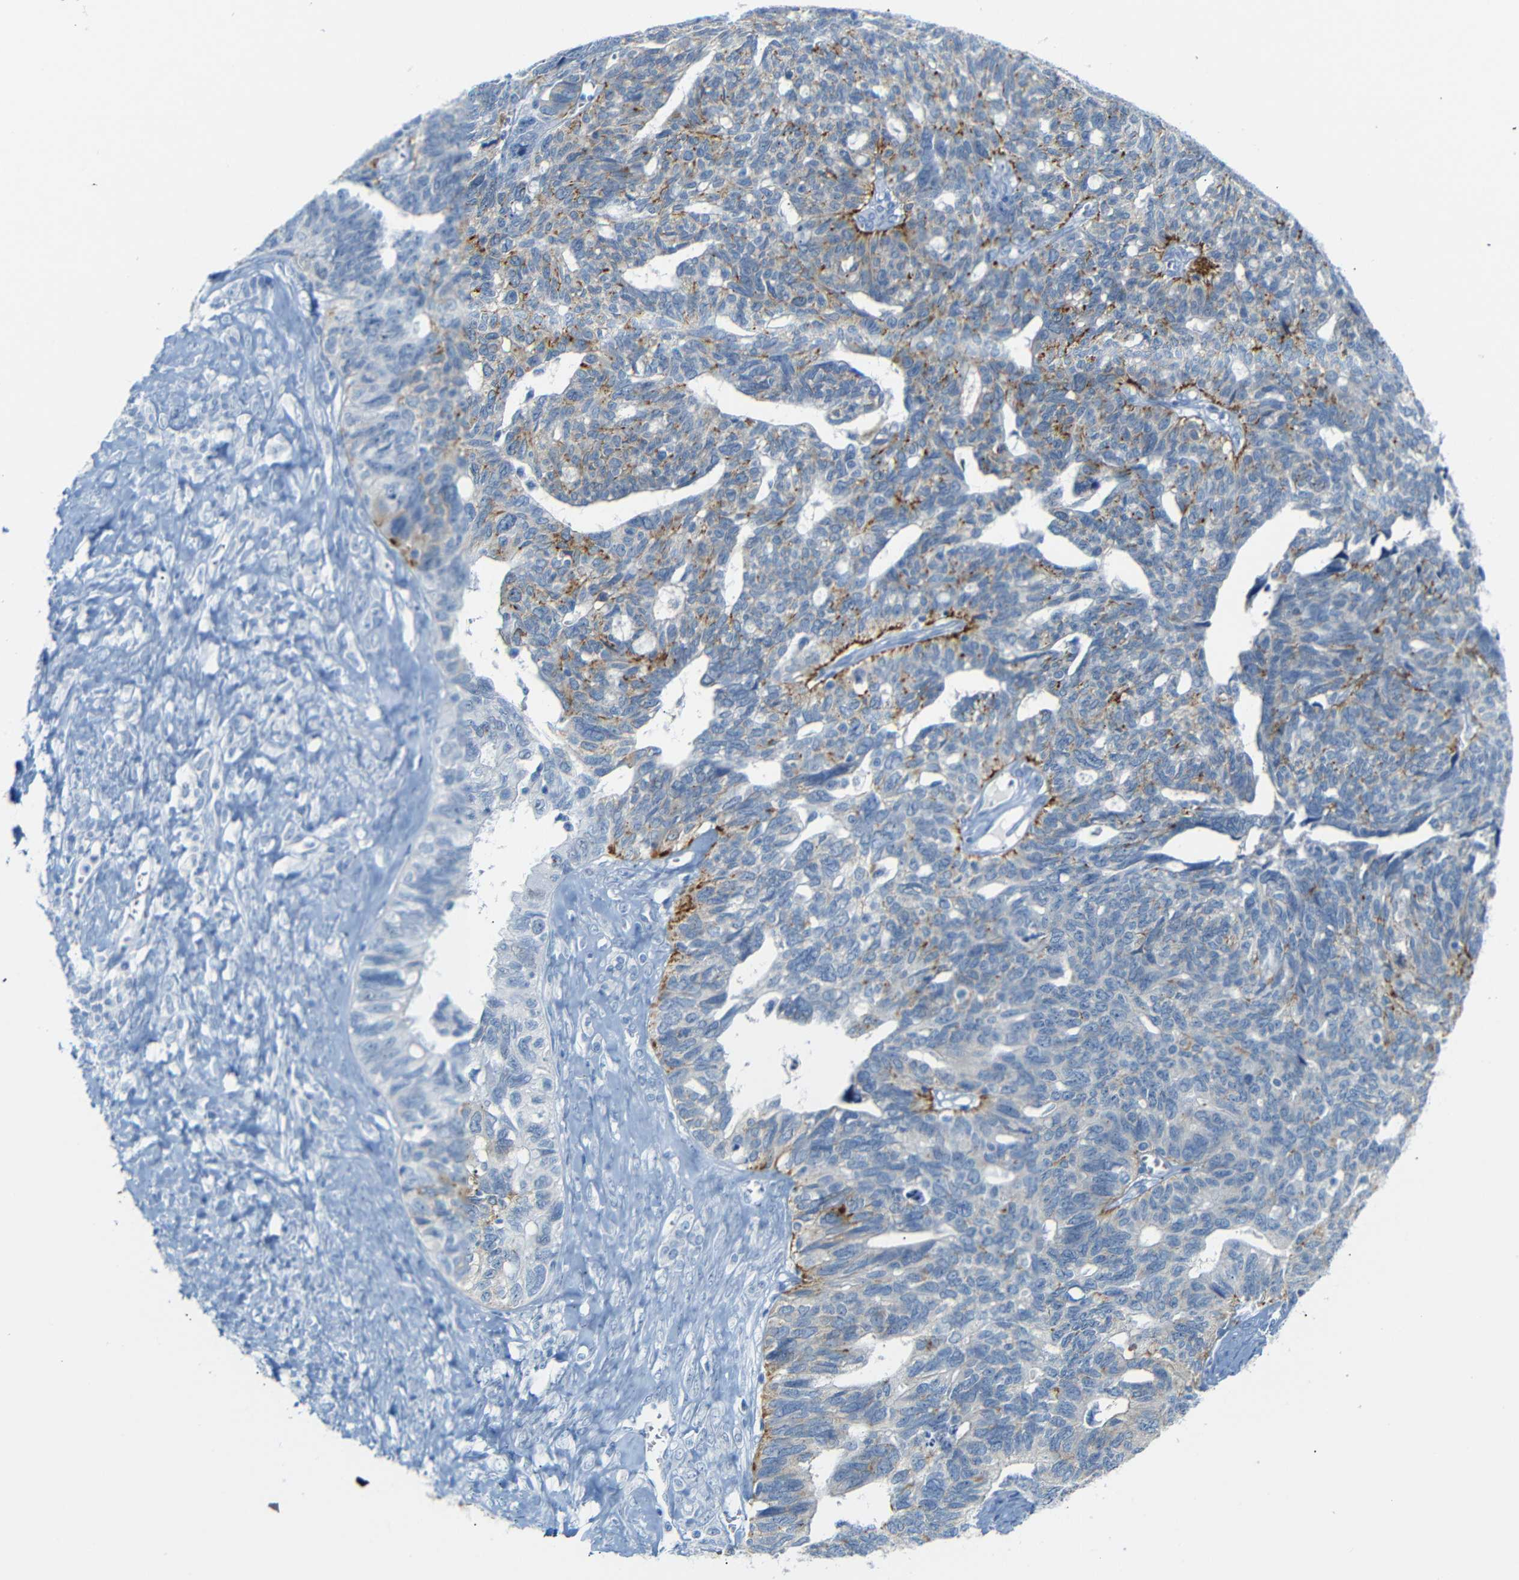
{"staining": {"intensity": "moderate", "quantity": "25%-75%", "location": "cytoplasmic/membranous"}, "tissue": "ovarian cancer", "cell_type": "Tumor cells", "image_type": "cancer", "snomed": [{"axis": "morphology", "description": "Cystadenocarcinoma, serous, NOS"}, {"axis": "topography", "description": "Ovary"}], "caption": "Moderate cytoplasmic/membranous positivity is appreciated in about 25%-75% of tumor cells in ovarian cancer.", "gene": "DYNAP", "patient": {"sex": "female", "age": 79}}